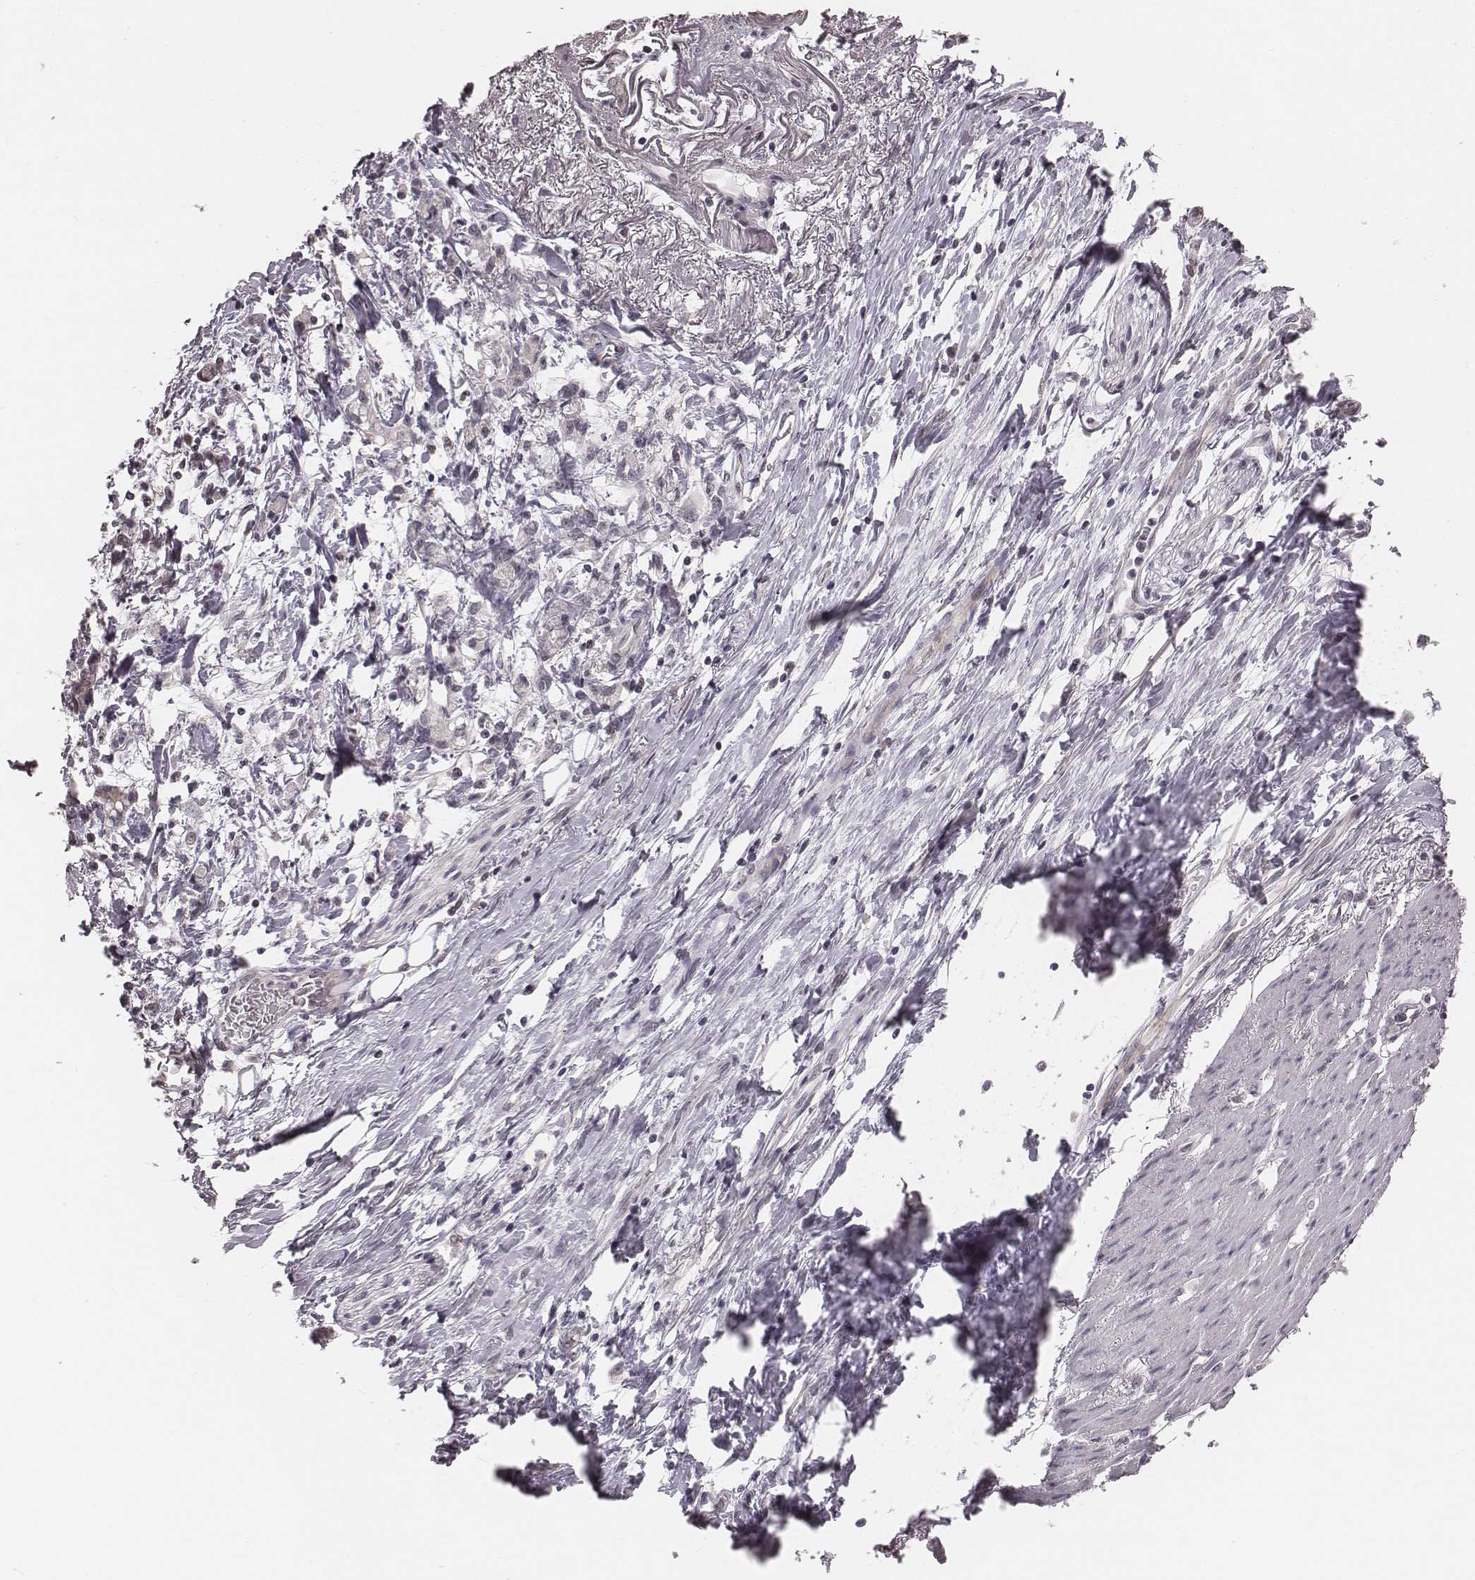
{"staining": {"intensity": "negative", "quantity": "none", "location": "none"}, "tissue": "stomach cancer", "cell_type": "Tumor cells", "image_type": "cancer", "snomed": [{"axis": "morphology", "description": "Adenocarcinoma, NOS"}, {"axis": "topography", "description": "Stomach"}], "caption": "The photomicrograph shows no staining of tumor cells in stomach adenocarcinoma. (Immunohistochemistry, brightfield microscopy, high magnification).", "gene": "IQCG", "patient": {"sex": "female", "age": 84}}